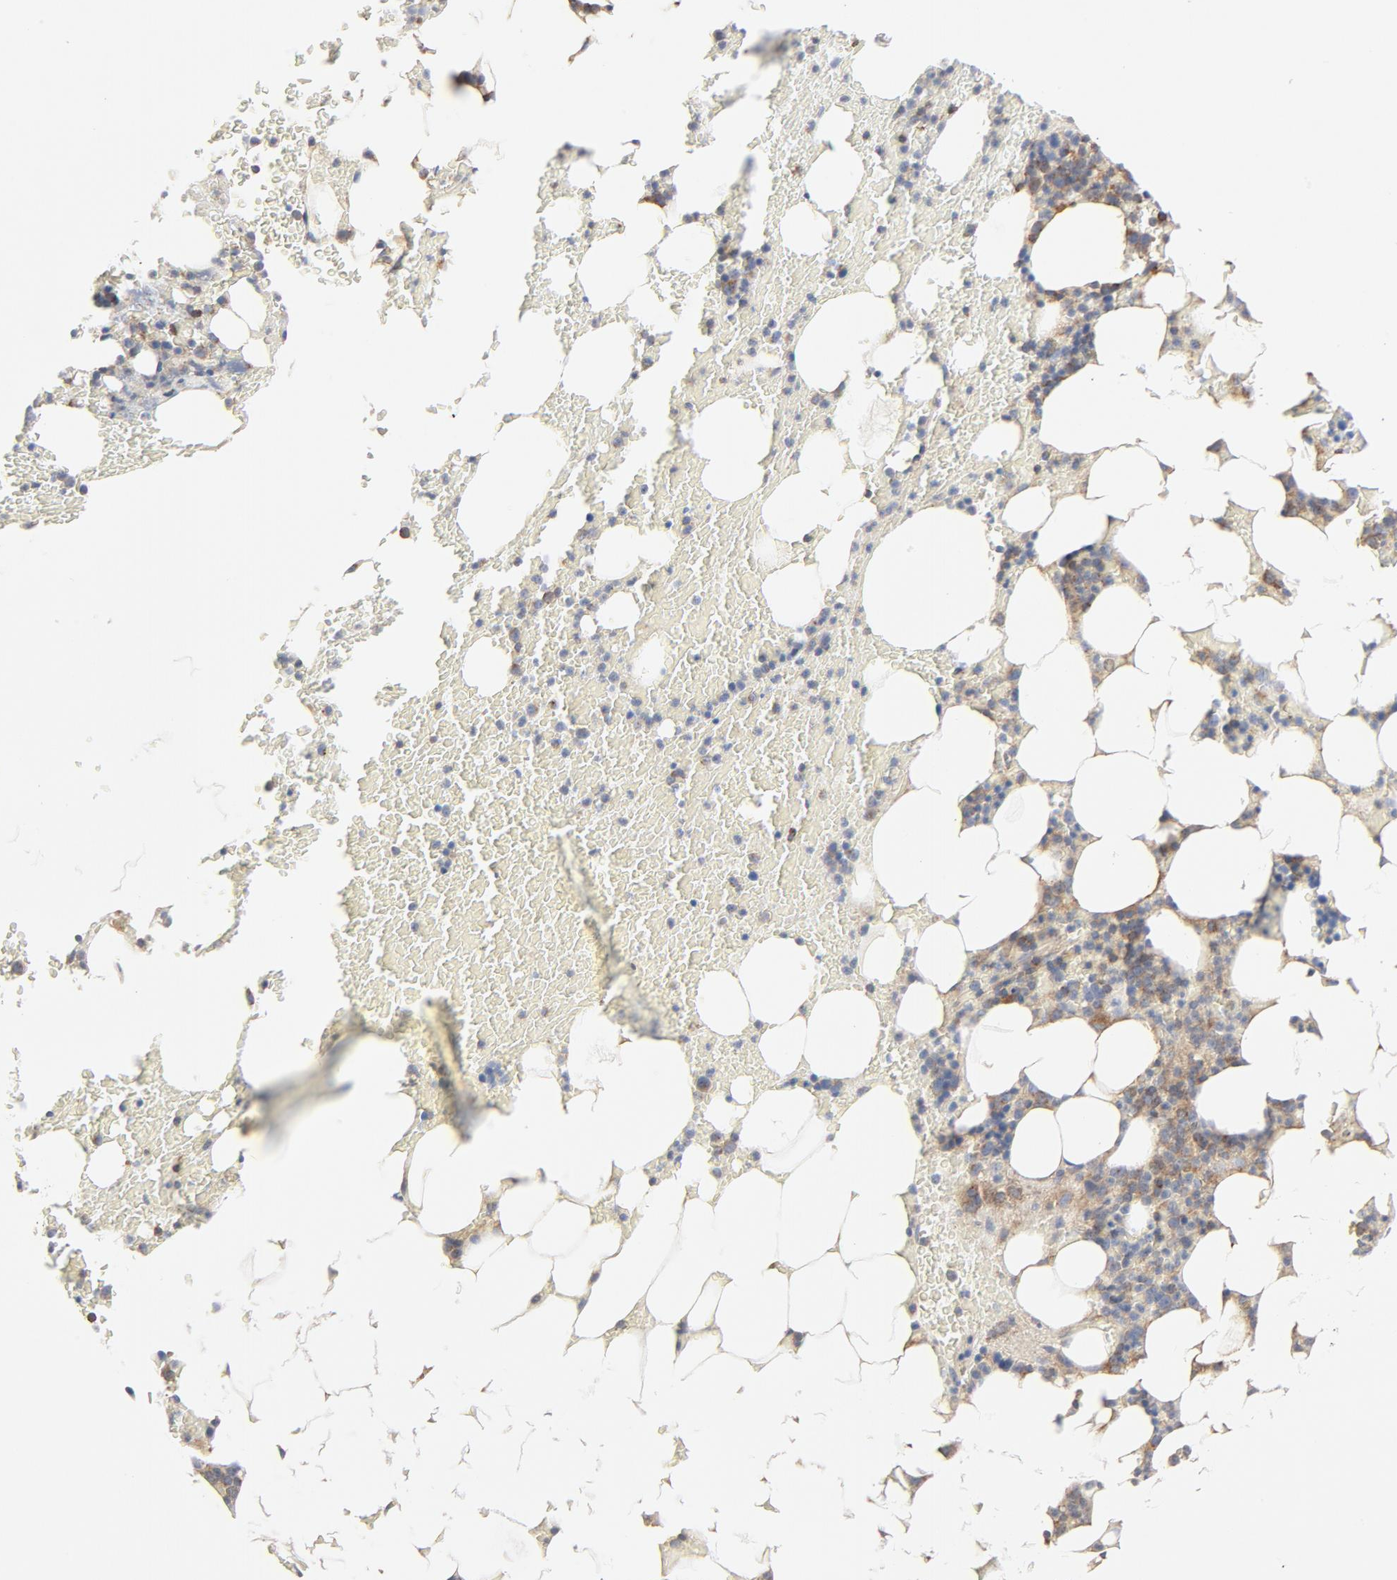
{"staining": {"intensity": "moderate", "quantity": "<25%", "location": "cytoplasmic/membranous"}, "tissue": "bone marrow", "cell_type": "Hematopoietic cells", "image_type": "normal", "snomed": [{"axis": "morphology", "description": "Normal tissue, NOS"}, {"axis": "topography", "description": "Bone marrow"}], "caption": "An immunohistochemistry micrograph of normal tissue is shown. Protein staining in brown labels moderate cytoplasmic/membranous positivity in bone marrow within hematopoietic cells. The staining was performed using DAB to visualize the protein expression in brown, while the nuclei were stained in blue with hematoxylin (Magnification: 20x).", "gene": "RABEP1", "patient": {"sex": "female", "age": 73}}